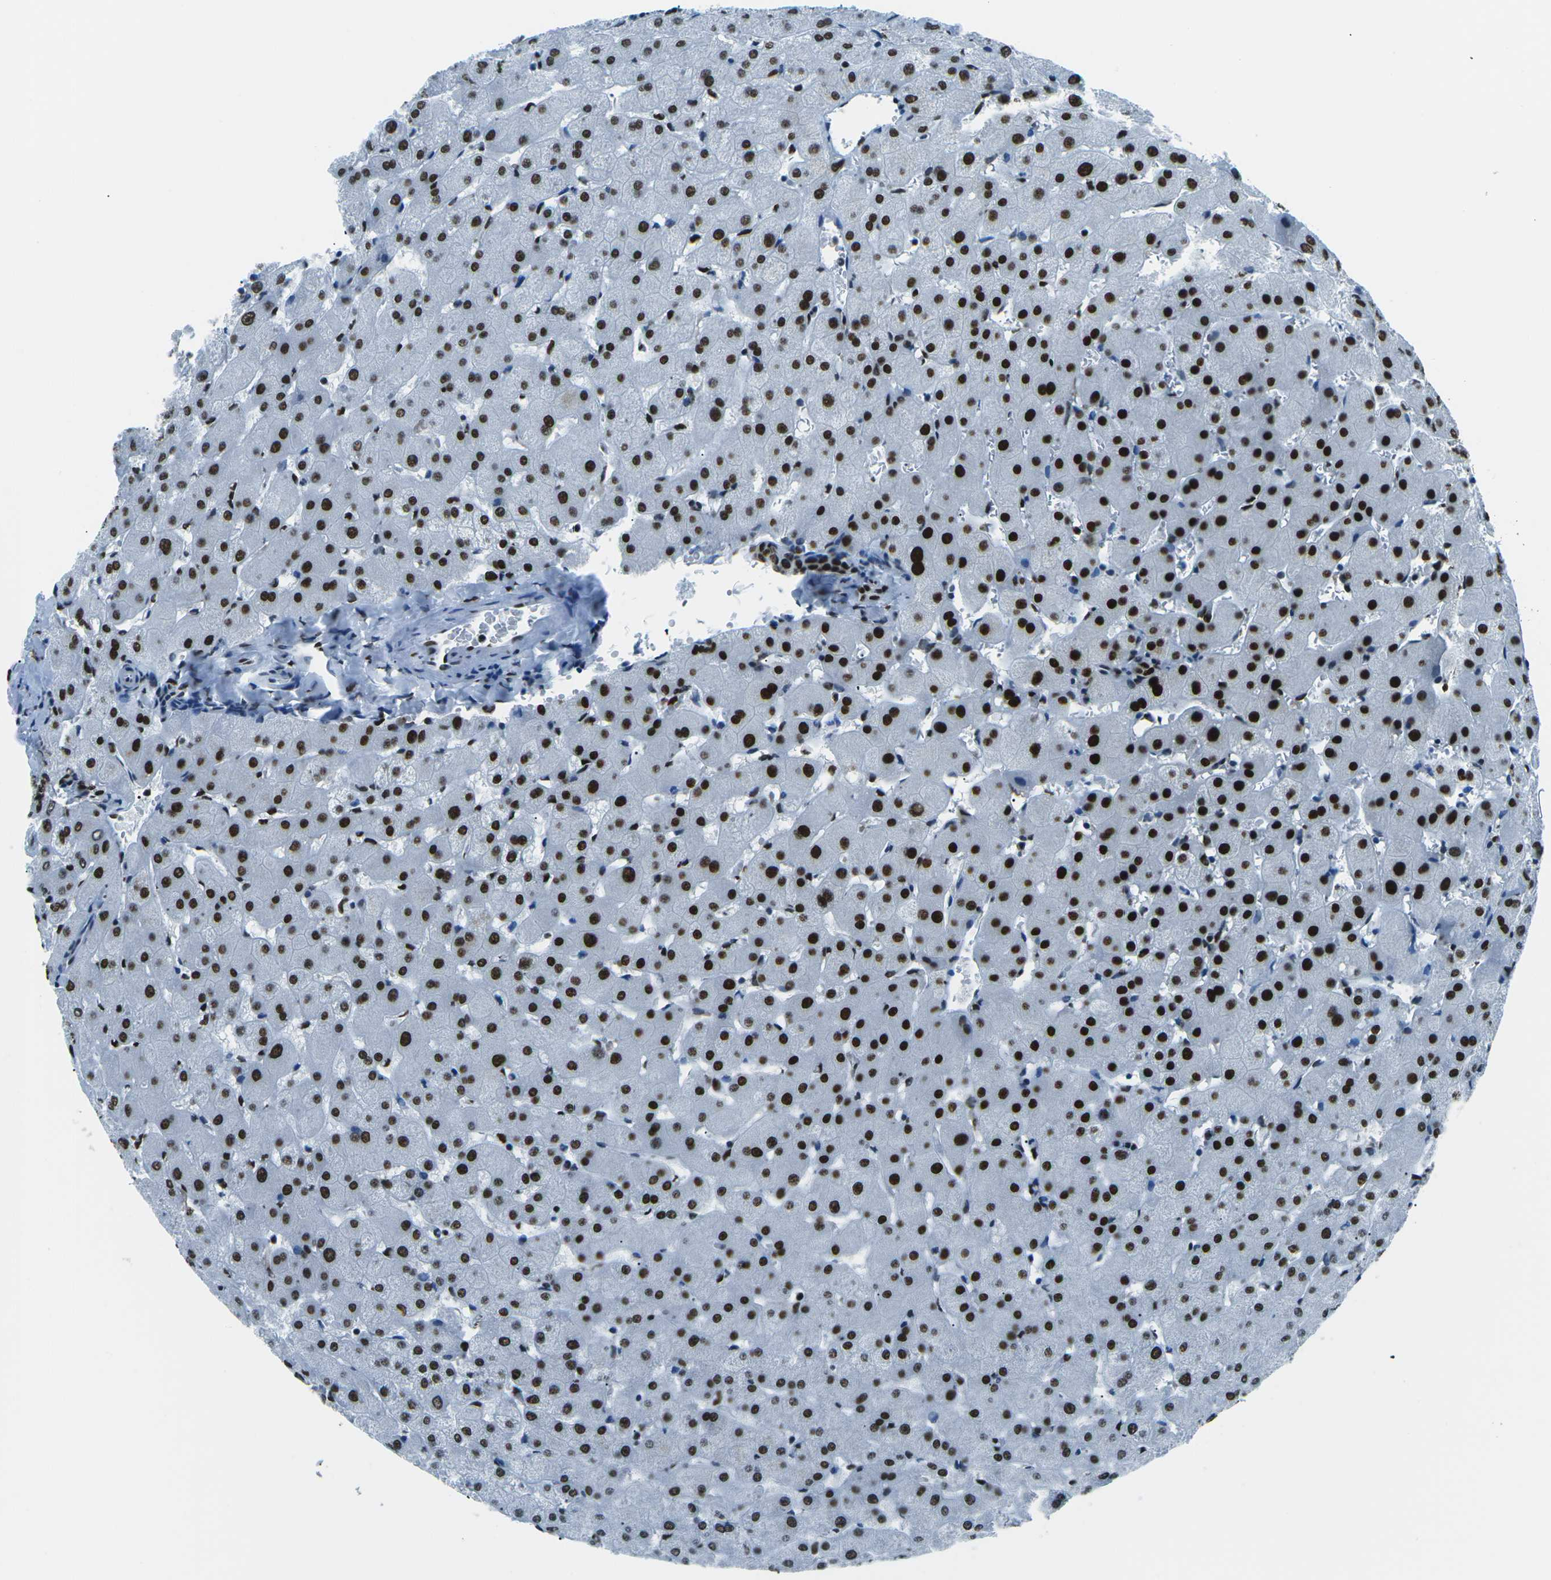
{"staining": {"intensity": "strong", "quantity": ">75%", "location": "nuclear"}, "tissue": "liver", "cell_type": "Cholangiocytes", "image_type": "normal", "snomed": [{"axis": "morphology", "description": "Normal tissue, NOS"}, {"axis": "topography", "description": "Liver"}], "caption": "Immunohistochemistry (IHC) of normal liver reveals high levels of strong nuclear positivity in approximately >75% of cholangiocytes. (Brightfield microscopy of DAB IHC at high magnification).", "gene": "HNRNPL", "patient": {"sex": "female", "age": 63}}